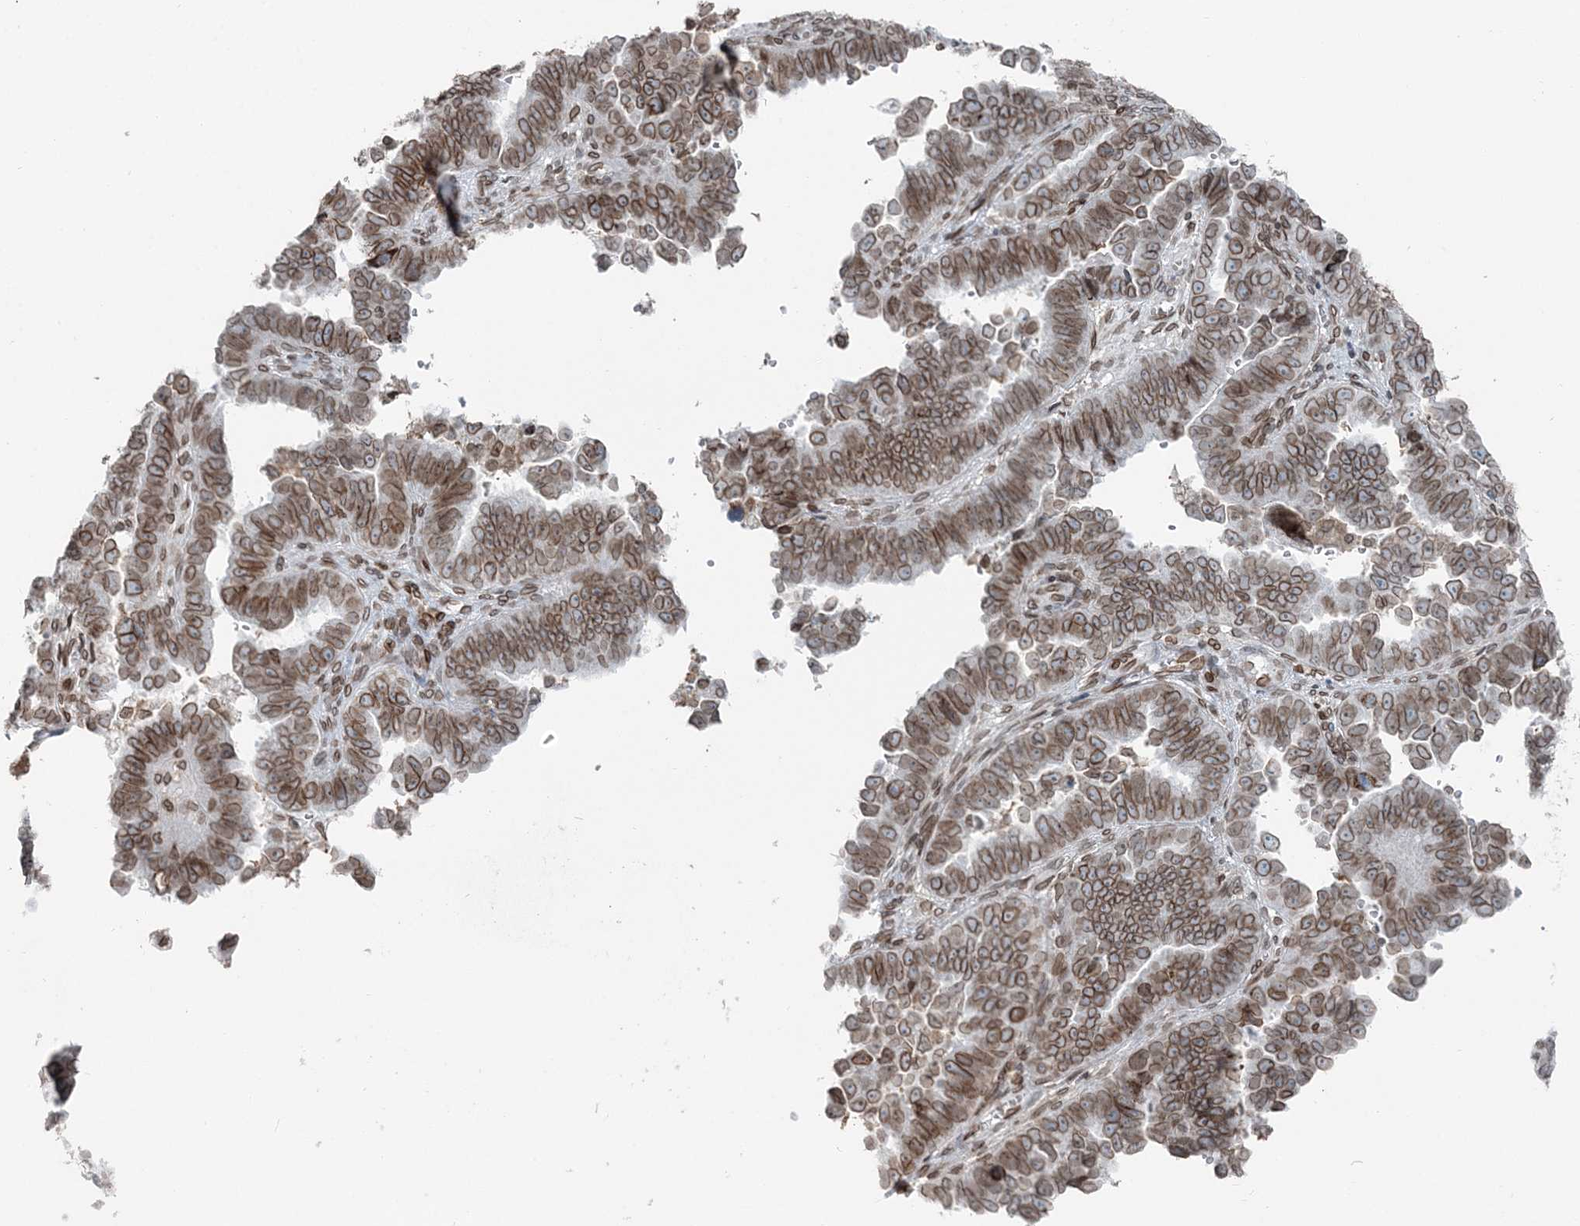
{"staining": {"intensity": "moderate", "quantity": ">75%", "location": "cytoplasmic/membranous,nuclear"}, "tissue": "endometrial cancer", "cell_type": "Tumor cells", "image_type": "cancer", "snomed": [{"axis": "morphology", "description": "Adenocarcinoma, NOS"}, {"axis": "topography", "description": "Endometrium"}], "caption": "Immunohistochemistry (IHC) (DAB) staining of human endometrial adenocarcinoma reveals moderate cytoplasmic/membranous and nuclear protein staining in about >75% of tumor cells. (DAB = brown stain, brightfield microscopy at high magnification).", "gene": "GJD4", "patient": {"sex": "female", "age": 75}}